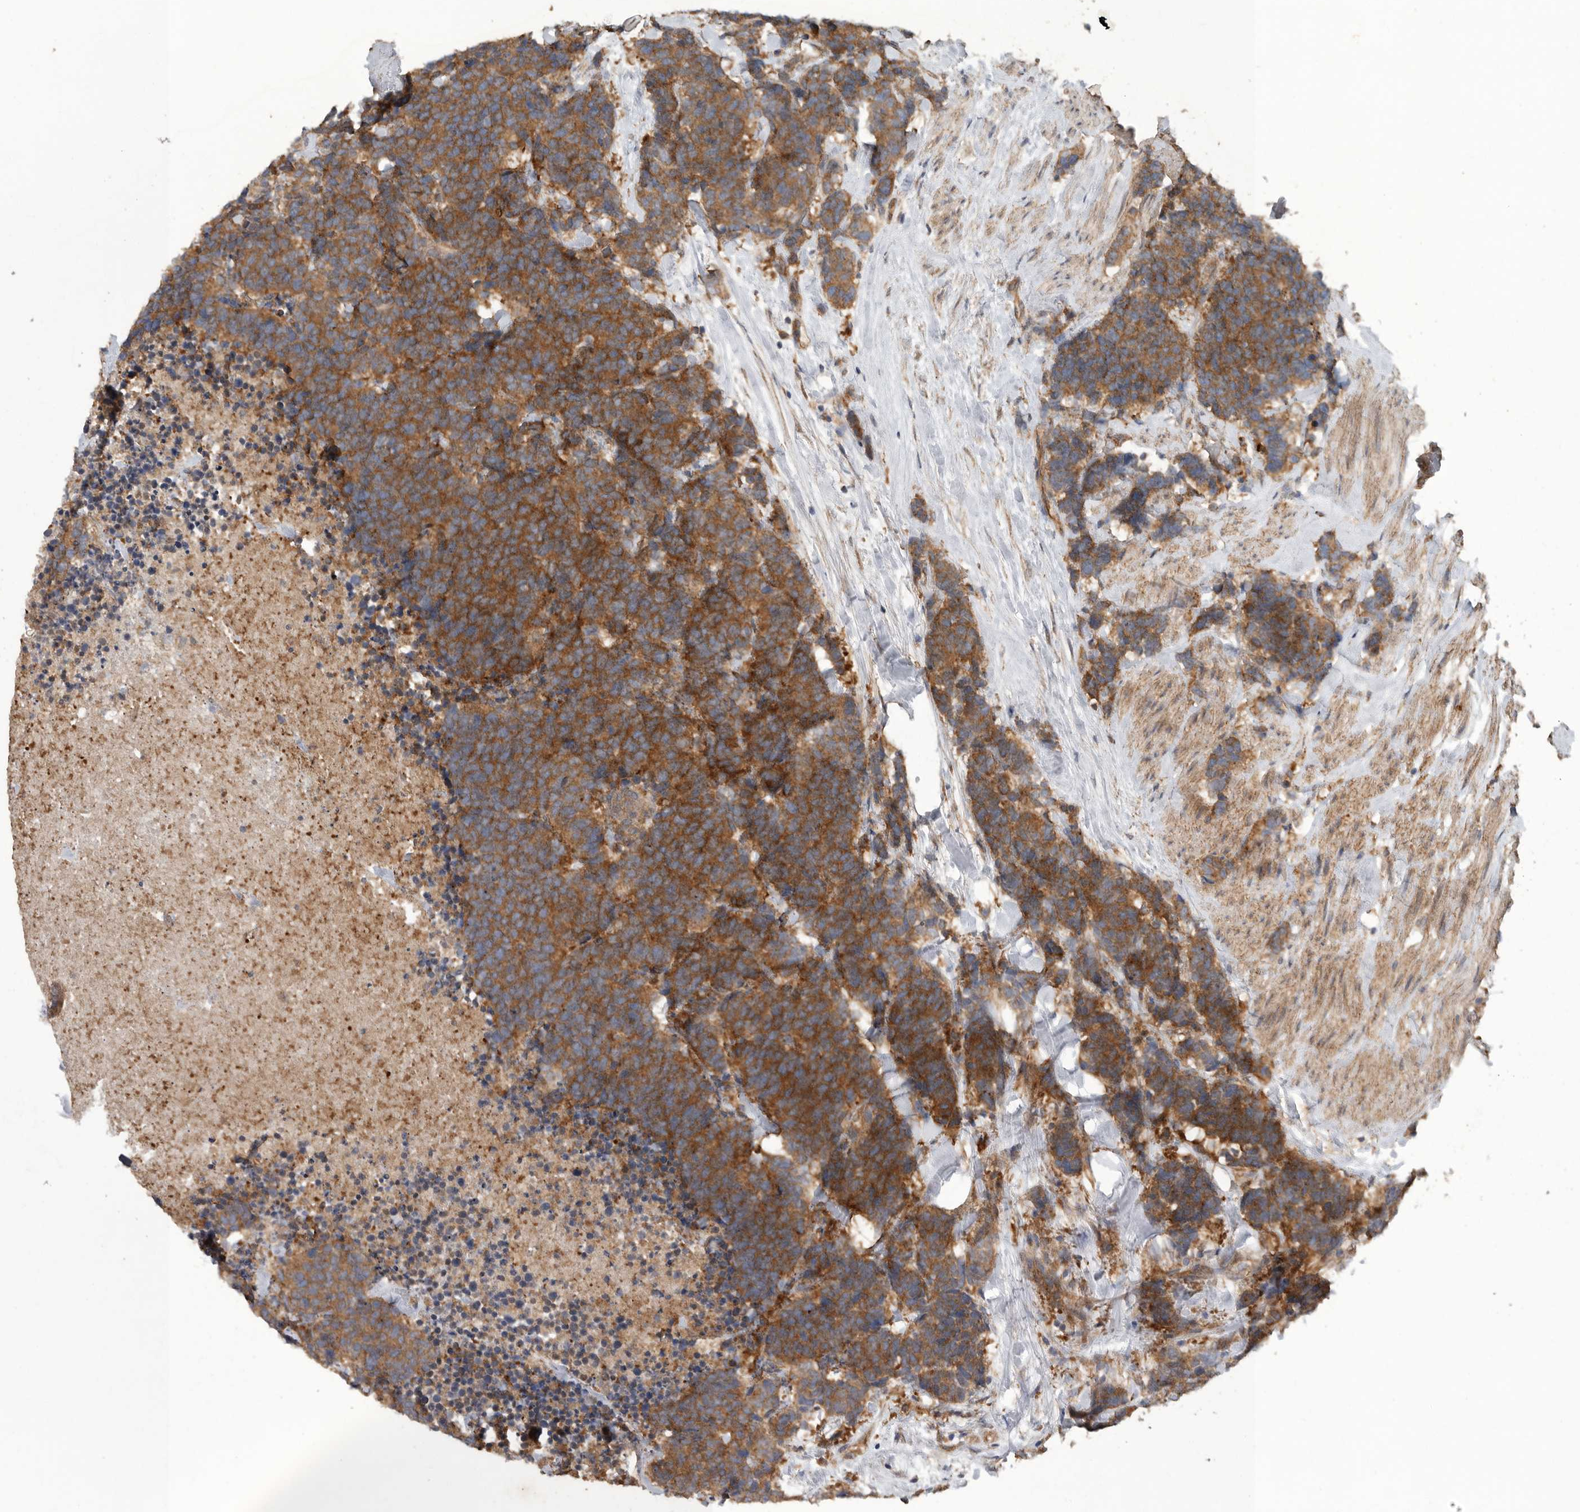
{"staining": {"intensity": "strong", "quantity": ">75%", "location": "cytoplasmic/membranous"}, "tissue": "carcinoid", "cell_type": "Tumor cells", "image_type": "cancer", "snomed": [{"axis": "morphology", "description": "Carcinoma, NOS"}, {"axis": "morphology", "description": "Carcinoid, malignant, NOS"}, {"axis": "topography", "description": "Urinary bladder"}], "caption": "Immunohistochemistry (IHC) image of human carcinoid stained for a protein (brown), which demonstrates high levels of strong cytoplasmic/membranous positivity in about >75% of tumor cells.", "gene": "PODXL2", "patient": {"sex": "male", "age": 57}}